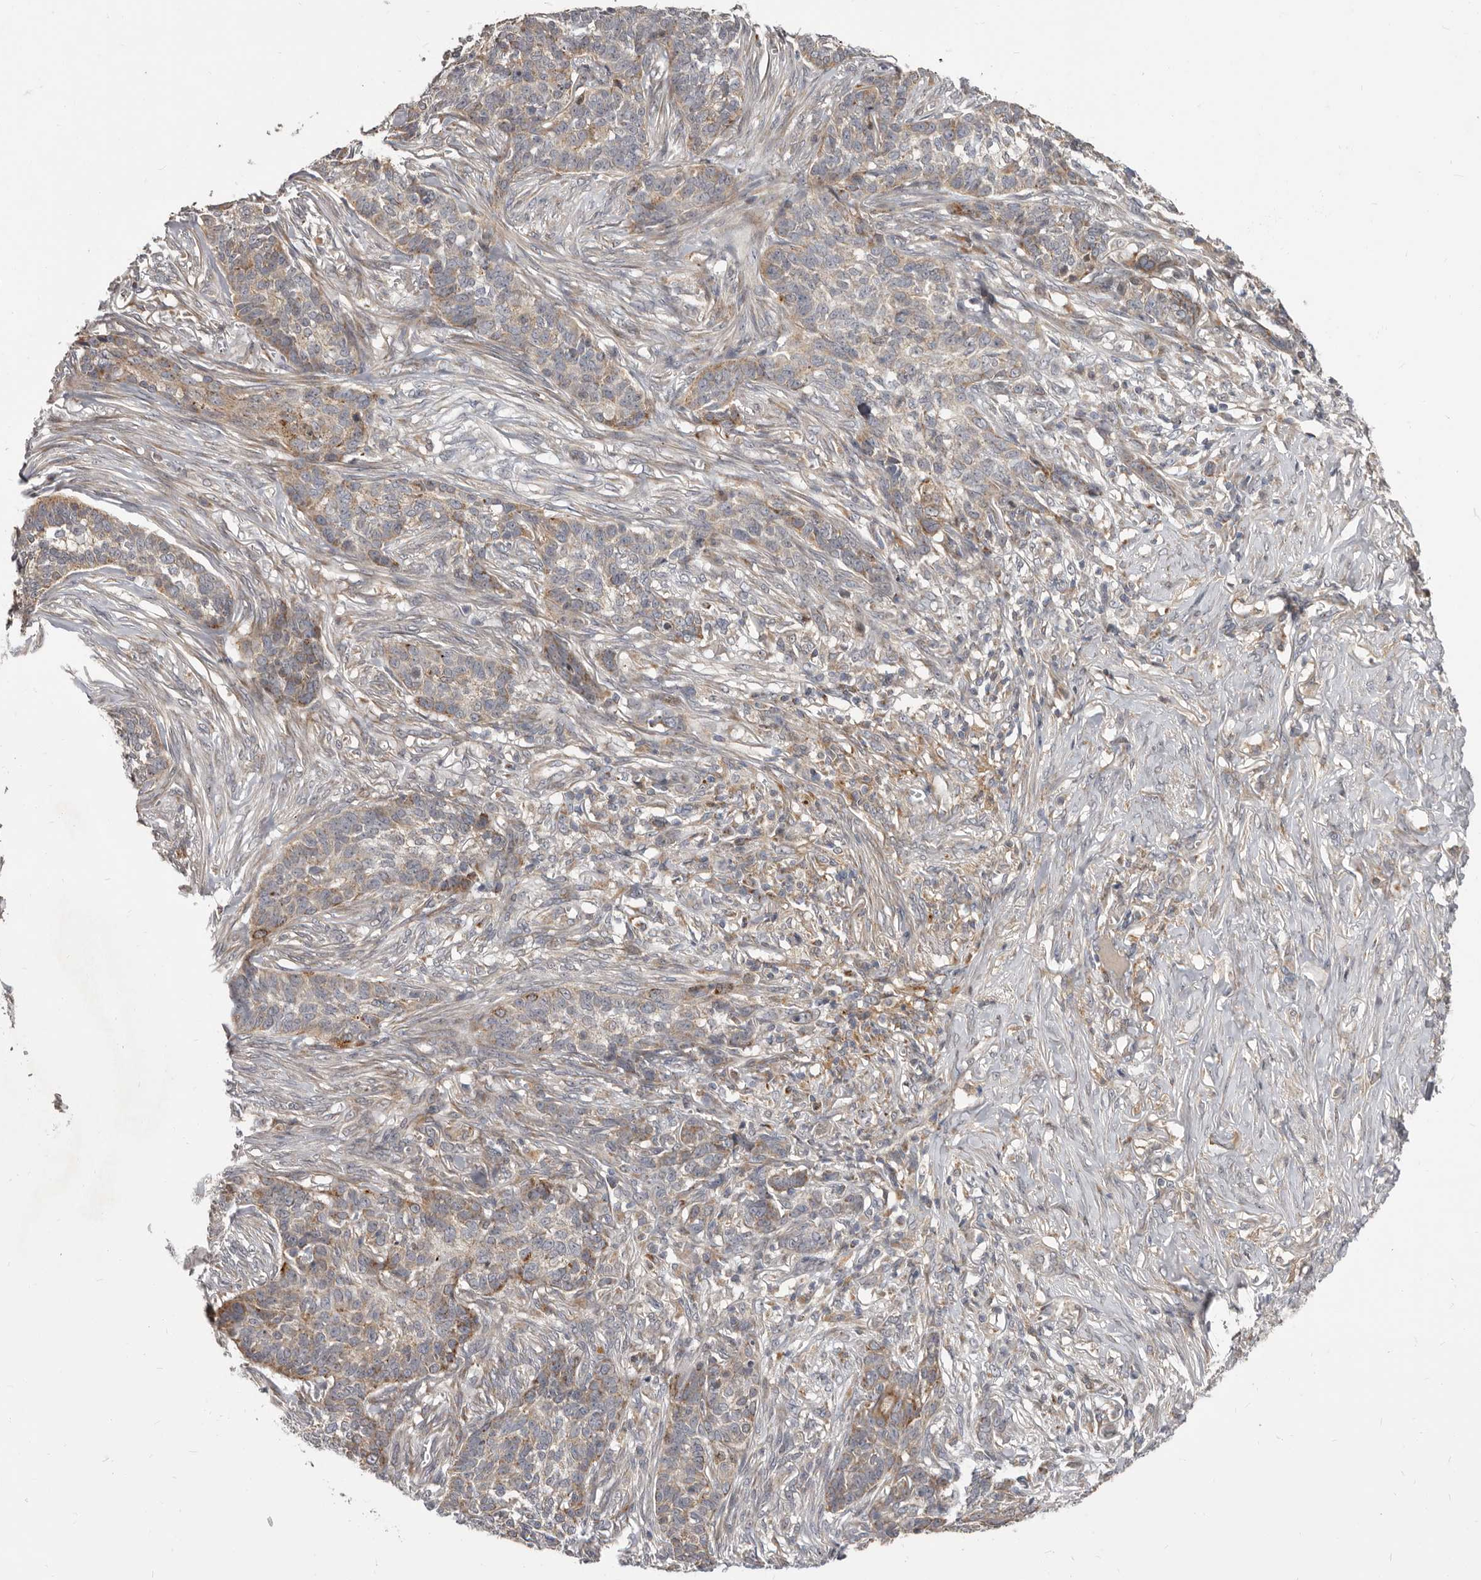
{"staining": {"intensity": "moderate", "quantity": "<25%", "location": "cytoplasmic/membranous"}, "tissue": "skin cancer", "cell_type": "Tumor cells", "image_type": "cancer", "snomed": [{"axis": "morphology", "description": "Basal cell carcinoma"}, {"axis": "topography", "description": "Skin"}], "caption": "Immunohistochemical staining of human skin cancer (basal cell carcinoma) demonstrates low levels of moderate cytoplasmic/membranous protein expression in about <25% of tumor cells. (DAB = brown stain, brightfield microscopy at high magnification).", "gene": "SMC4", "patient": {"sex": "male", "age": 85}}